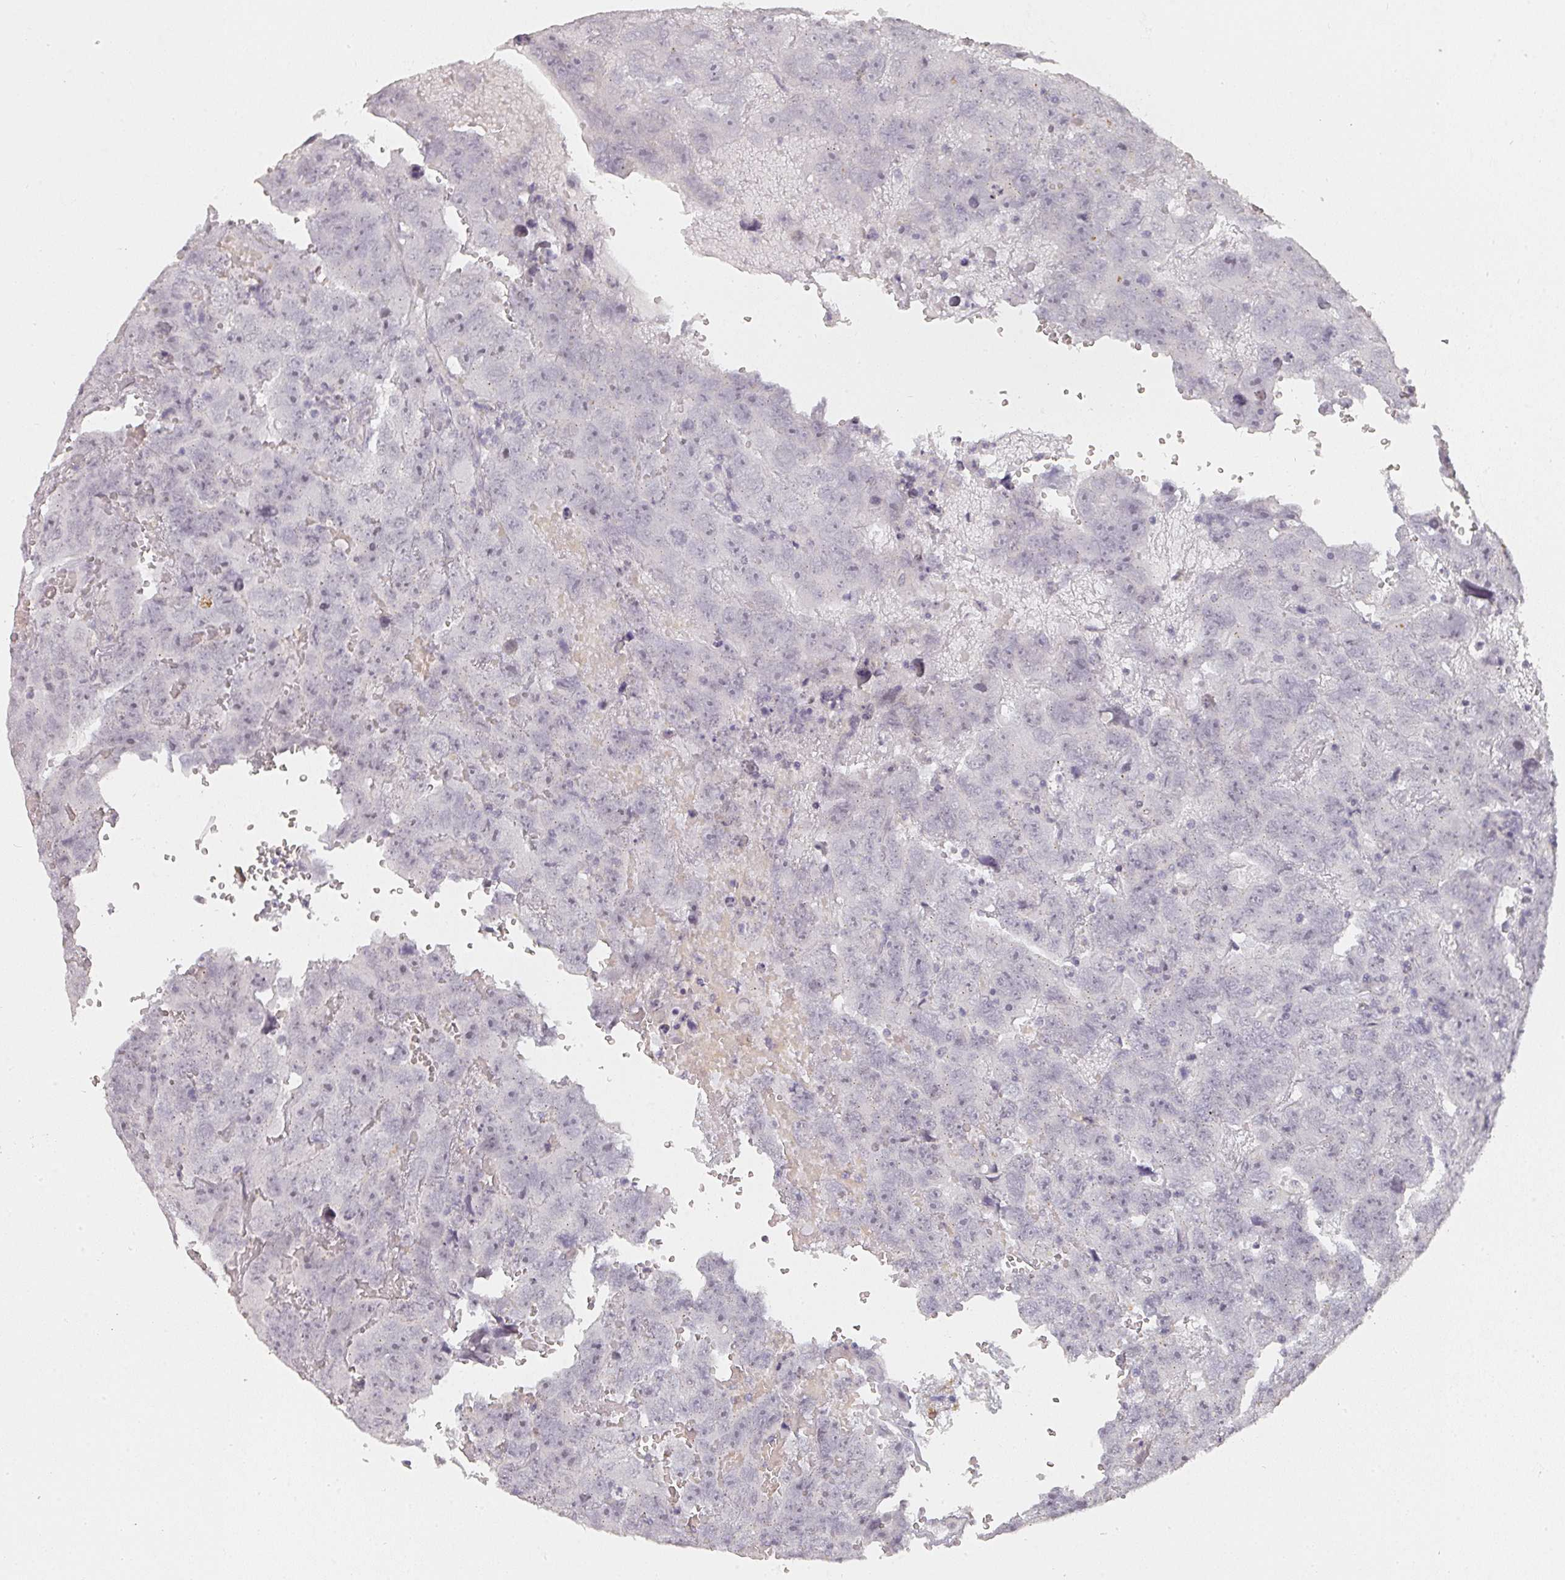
{"staining": {"intensity": "negative", "quantity": "none", "location": "none"}, "tissue": "testis cancer", "cell_type": "Tumor cells", "image_type": "cancer", "snomed": [{"axis": "morphology", "description": "Carcinoma, Embryonal, NOS"}, {"axis": "topography", "description": "Testis"}], "caption": "IHC of testis cancer (embryonal carcinoma) displays no positivity in tumor cells. The staining is performed using DAB brown chromogen with nuclei counter-stained in using hematoxylin.", "gene": "SHISA2", "patient": {"sex": "male", "age": 45}}